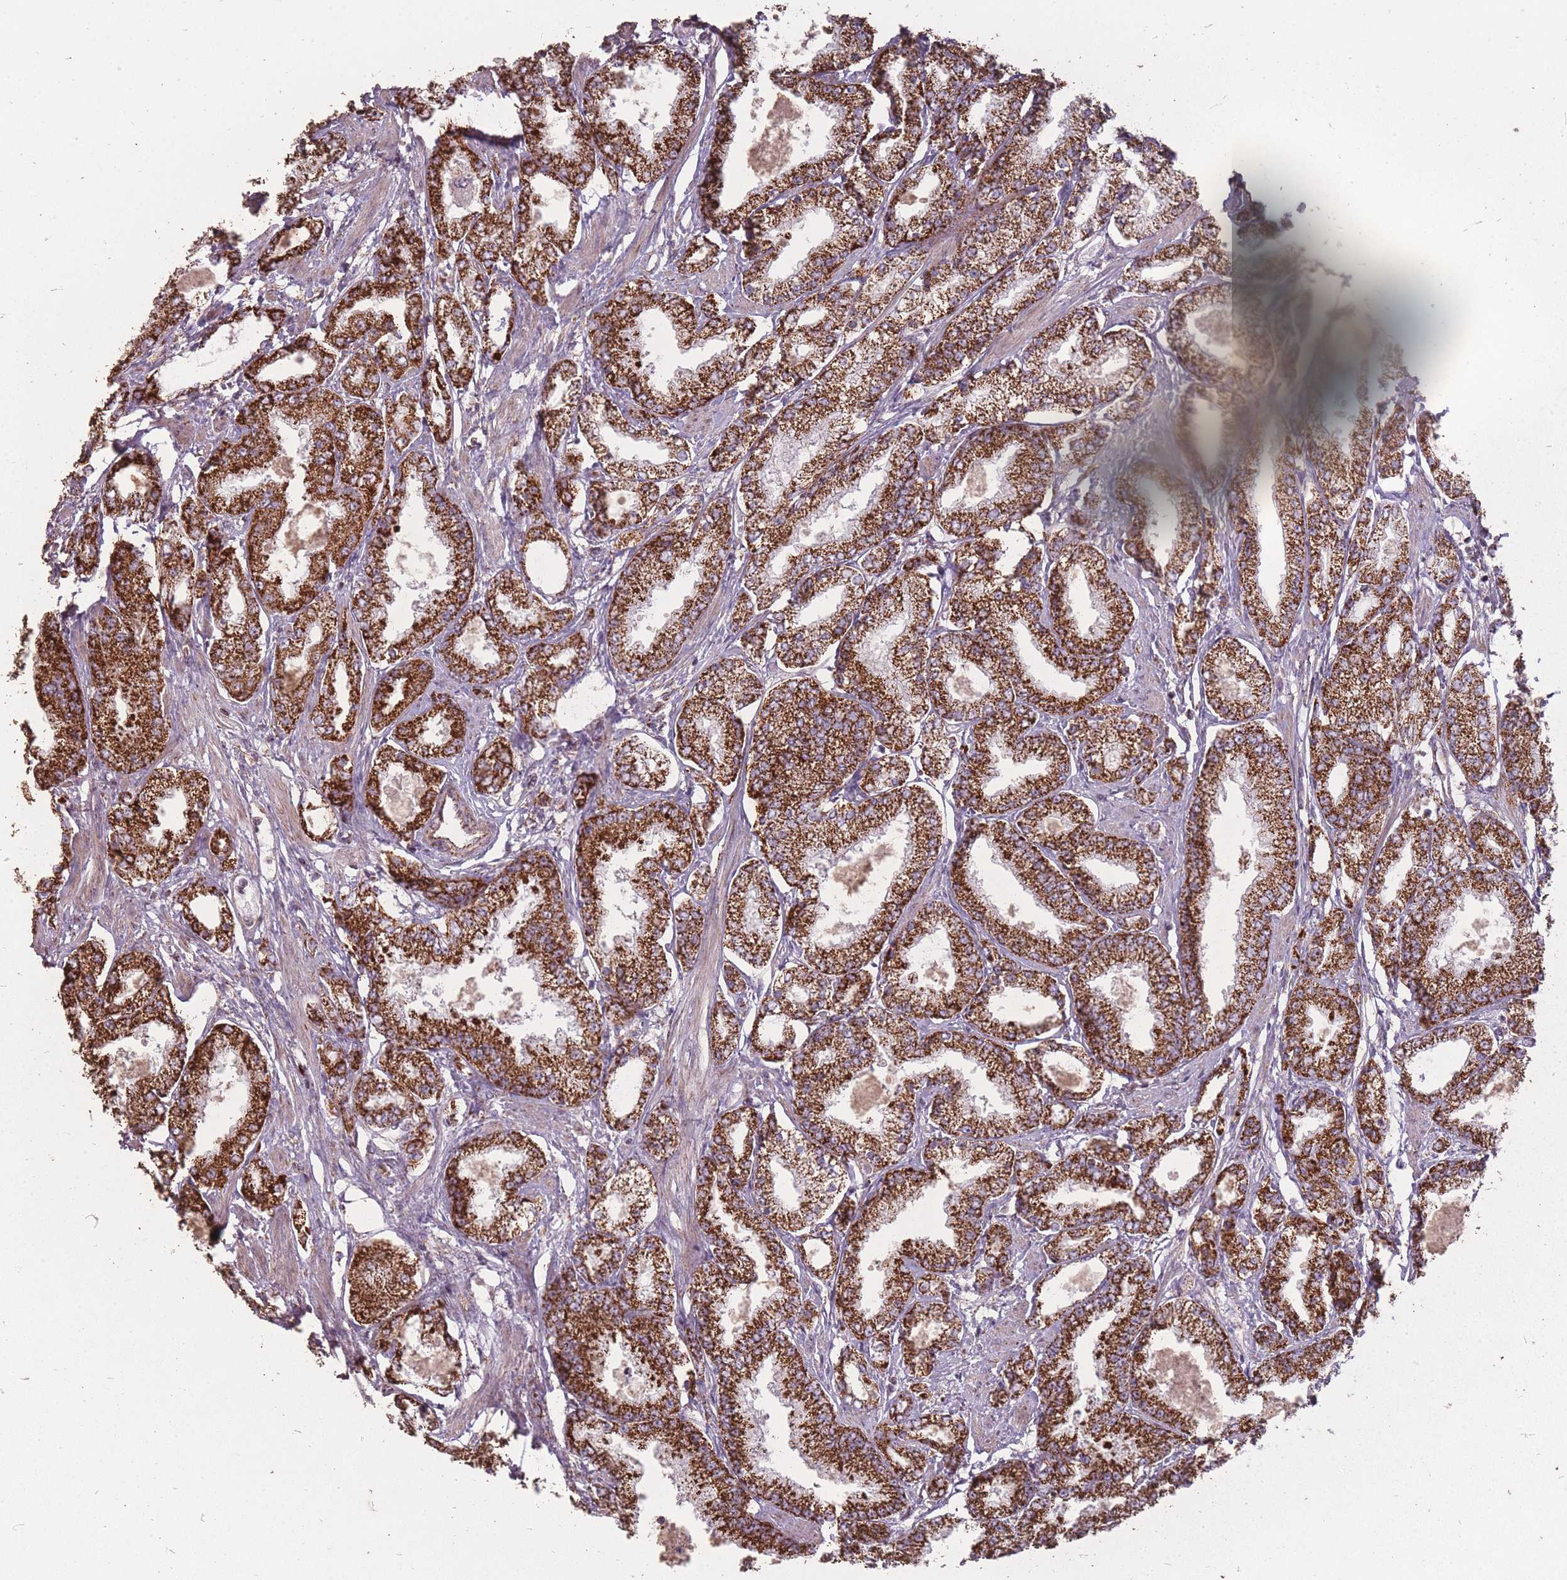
{"staining": {"intensity": "strong", "quantity": ">75%", "location": "cytoplasmic/membranous"}, "tissue": "prostate cancer", "cell_type": "Tumor cells", "image_type": "cancer", "snomed": [{"axis": "morphology", "description": "Adenocarcinoma, High grade"}, {"axis": "topography", "description": "Prostate"}], "caption": "High-grade adenocarcinoma (prostate) stained with a protein marker reveals strong staining in tumor cells.", "gene": "CNOT8", "patient": {"sex": "male", "age": 69}}